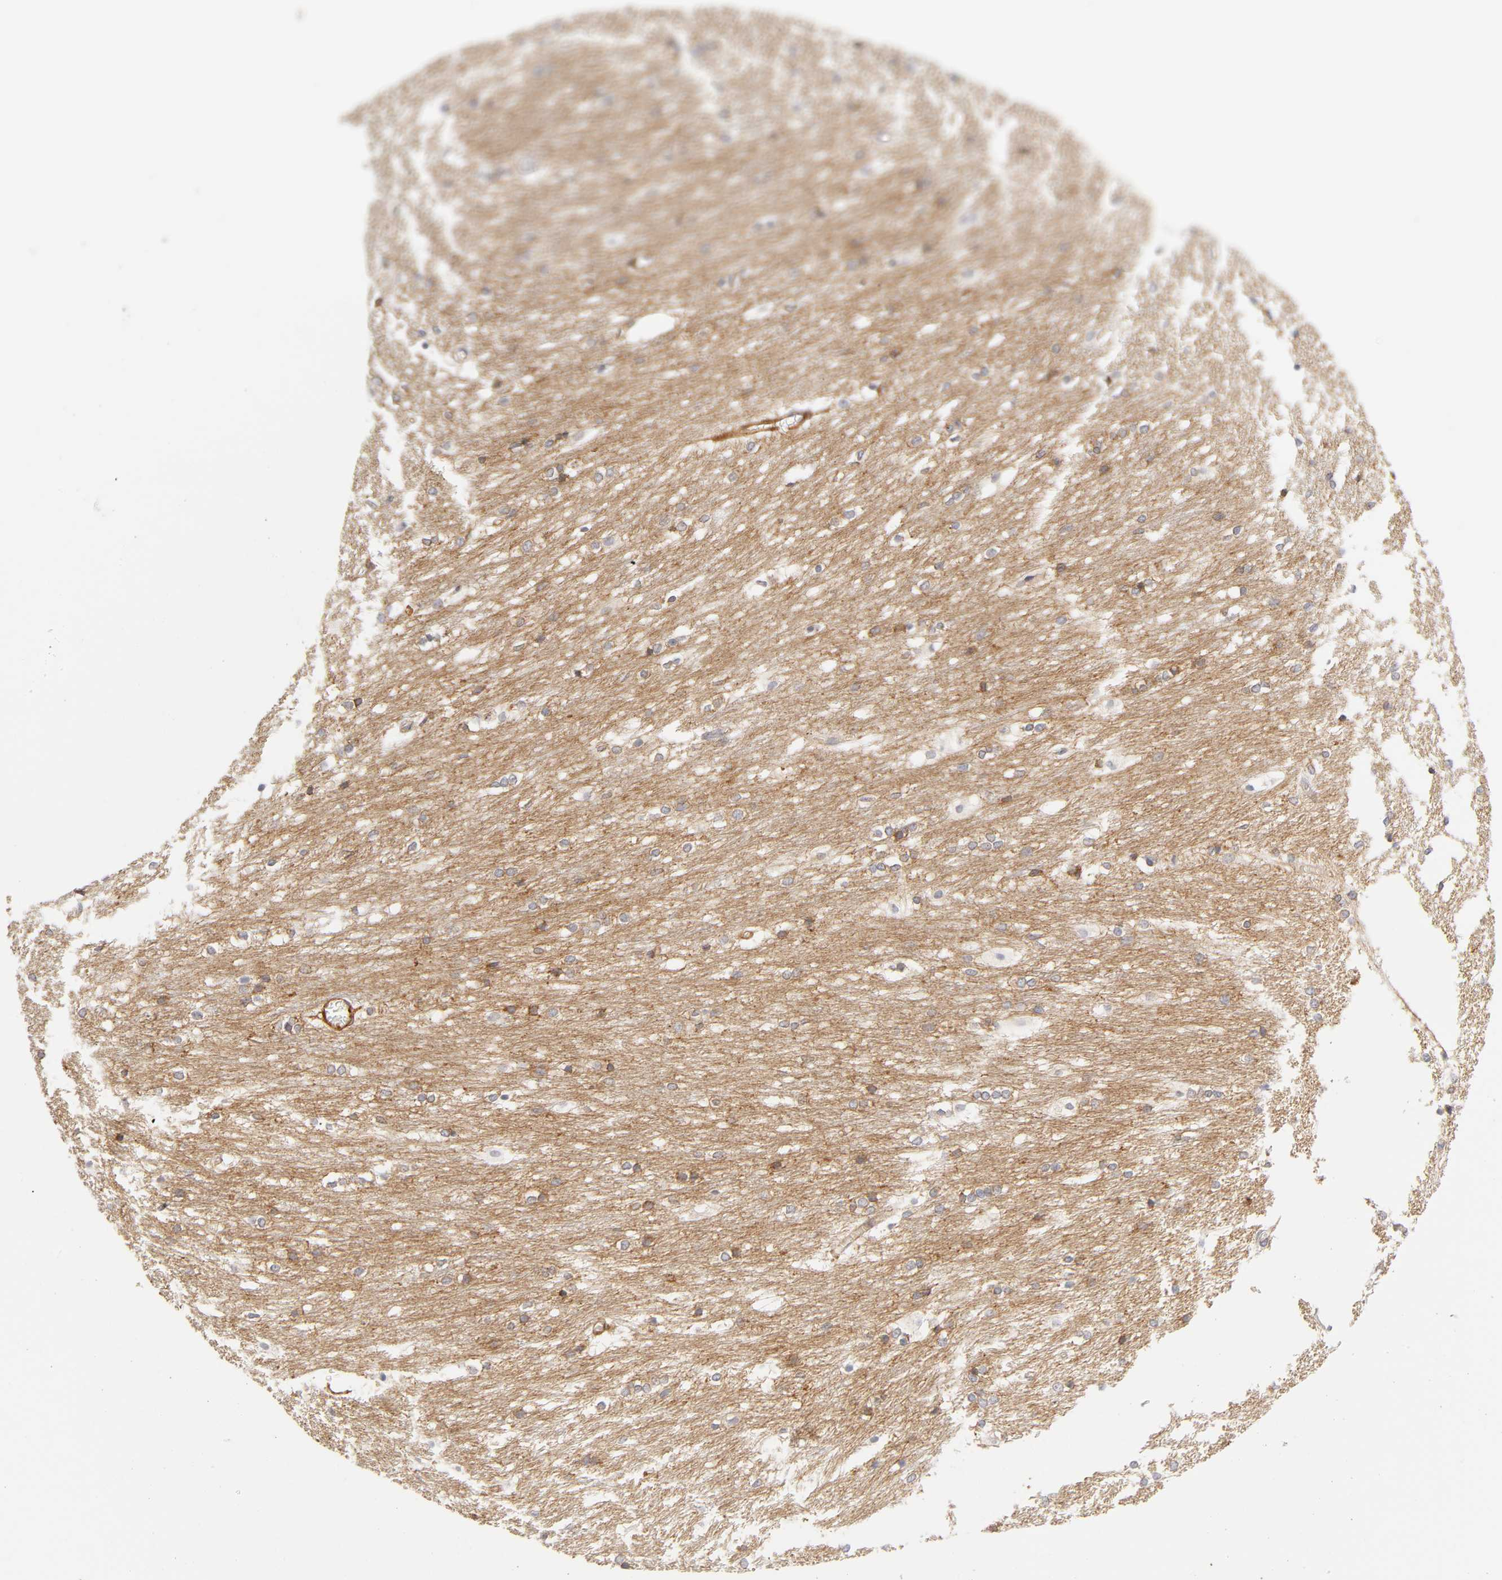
{"staining": {"intensity": "moderate", "quantity": "25%-75%", "location": "cytoplasmic/membranous"}, "tissue": "caudate", "cell_type": "Glial cells", "image_type": "normal", "snomed": [{"axis": "morphology", "description": "Normal tissue, NOS"}, {"axis": "topography", "description": "Lateral ventricle wall"}], "caption": "Human caudate stained with a brown dye exhibits moderate cytoplasmic/membranous positive staining in approximately 25%-75% of glial cells.", "gene": "PLD1", "patient": {"sex": "female", "age": 19}}